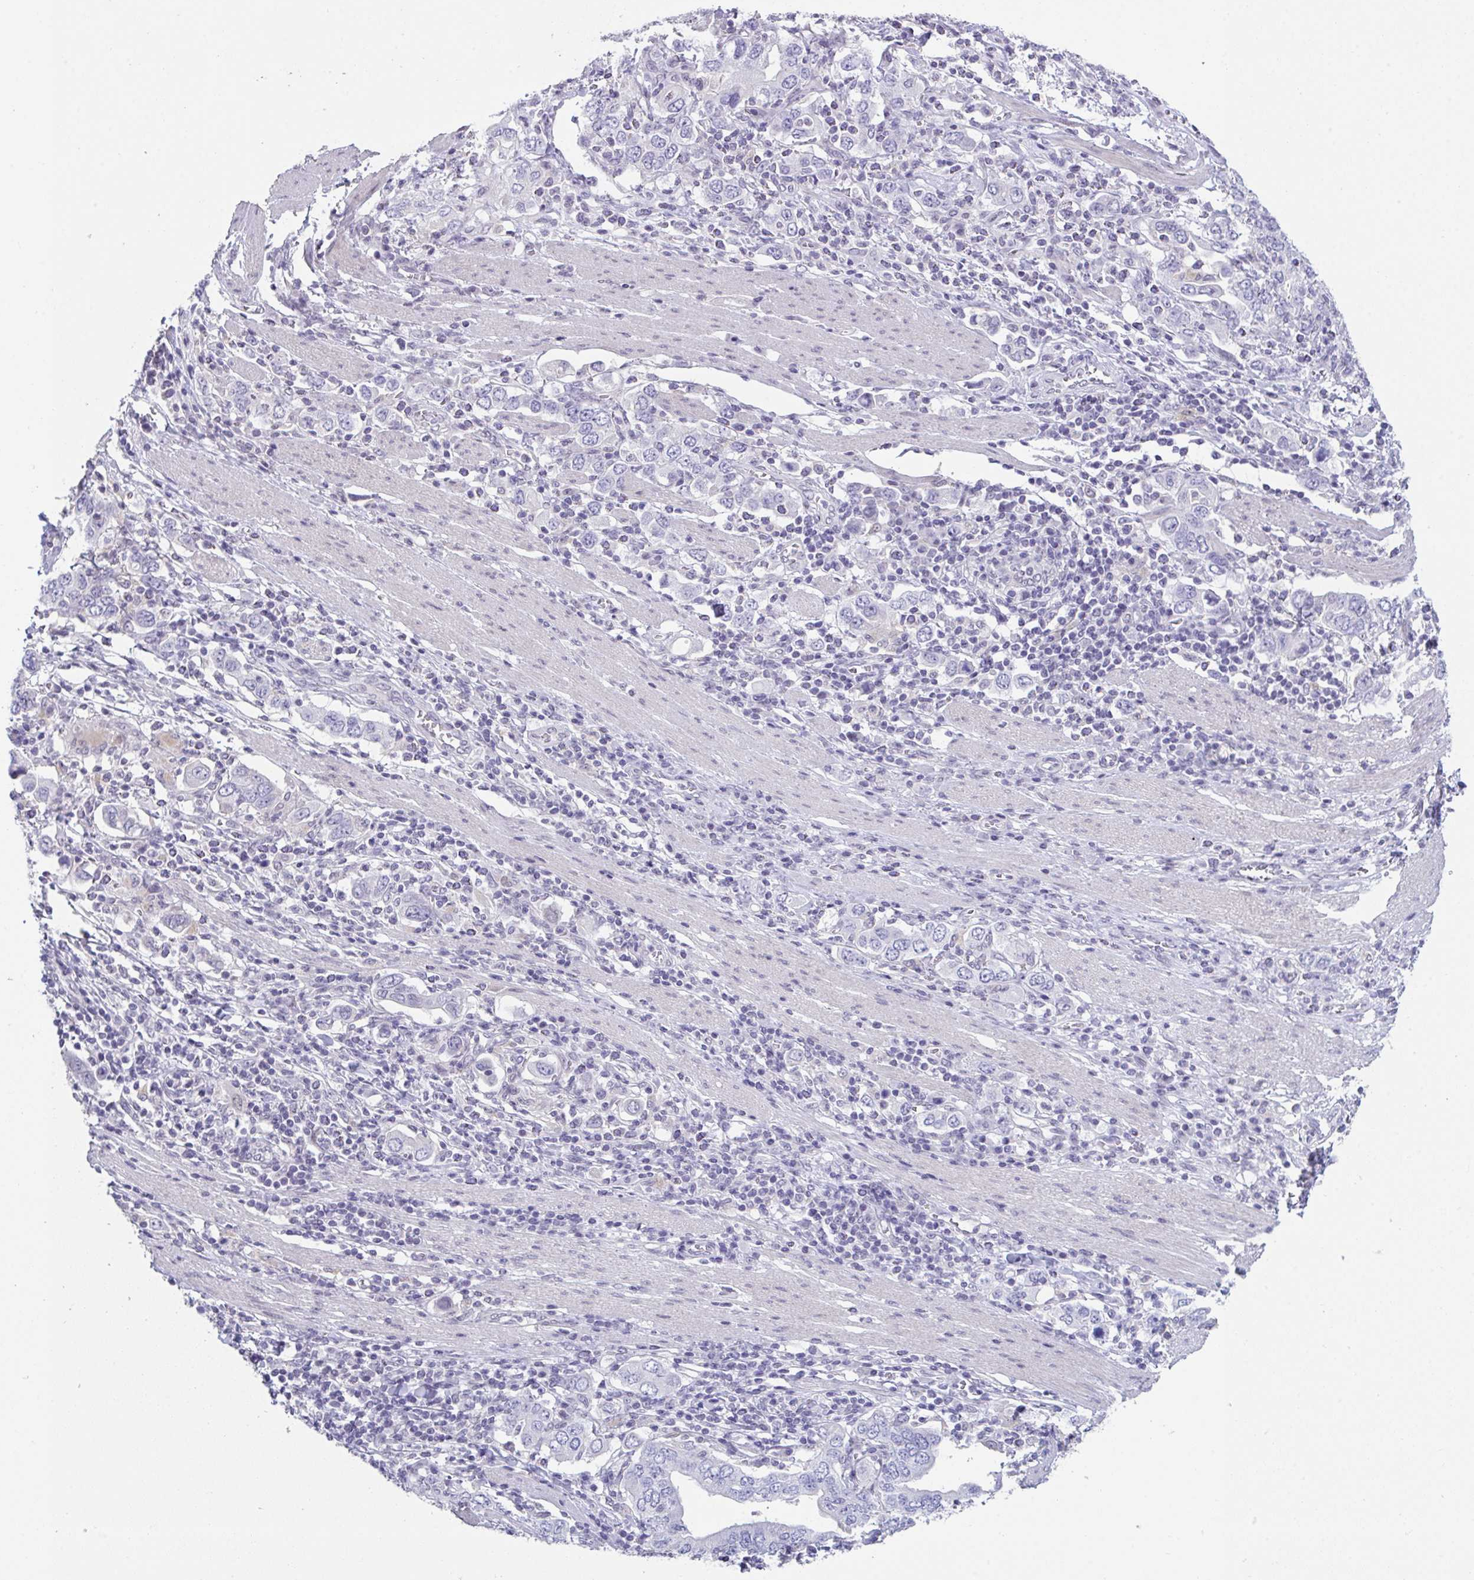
{"staining": {"intensity": "negative", "quantity": "none", "location": "none"}, "tissue": "stomach cancer", "cell_type": "Tumor cells", "image_type": "cancer", "snomed": [{"axis": "morphology", "description": "Adenocarcinoma, NOS"}, {"axis": "topography", "description": "Stomach, upper"}, {"axis": "topography", "description": "Stomach"}], "caption": "Immunohistochemistry micrograph of human stomach adenocarcinoma stained for a protein (brown), which shows no staining in tumor cells. The staining is performed using DAB (3,3'-diaminobenzidine) brown chromogen with nuclei counter-stained in using hematoxylin.", "gene": "ATP6V0D2", "patient": {"sex": "male", "age": 62}}